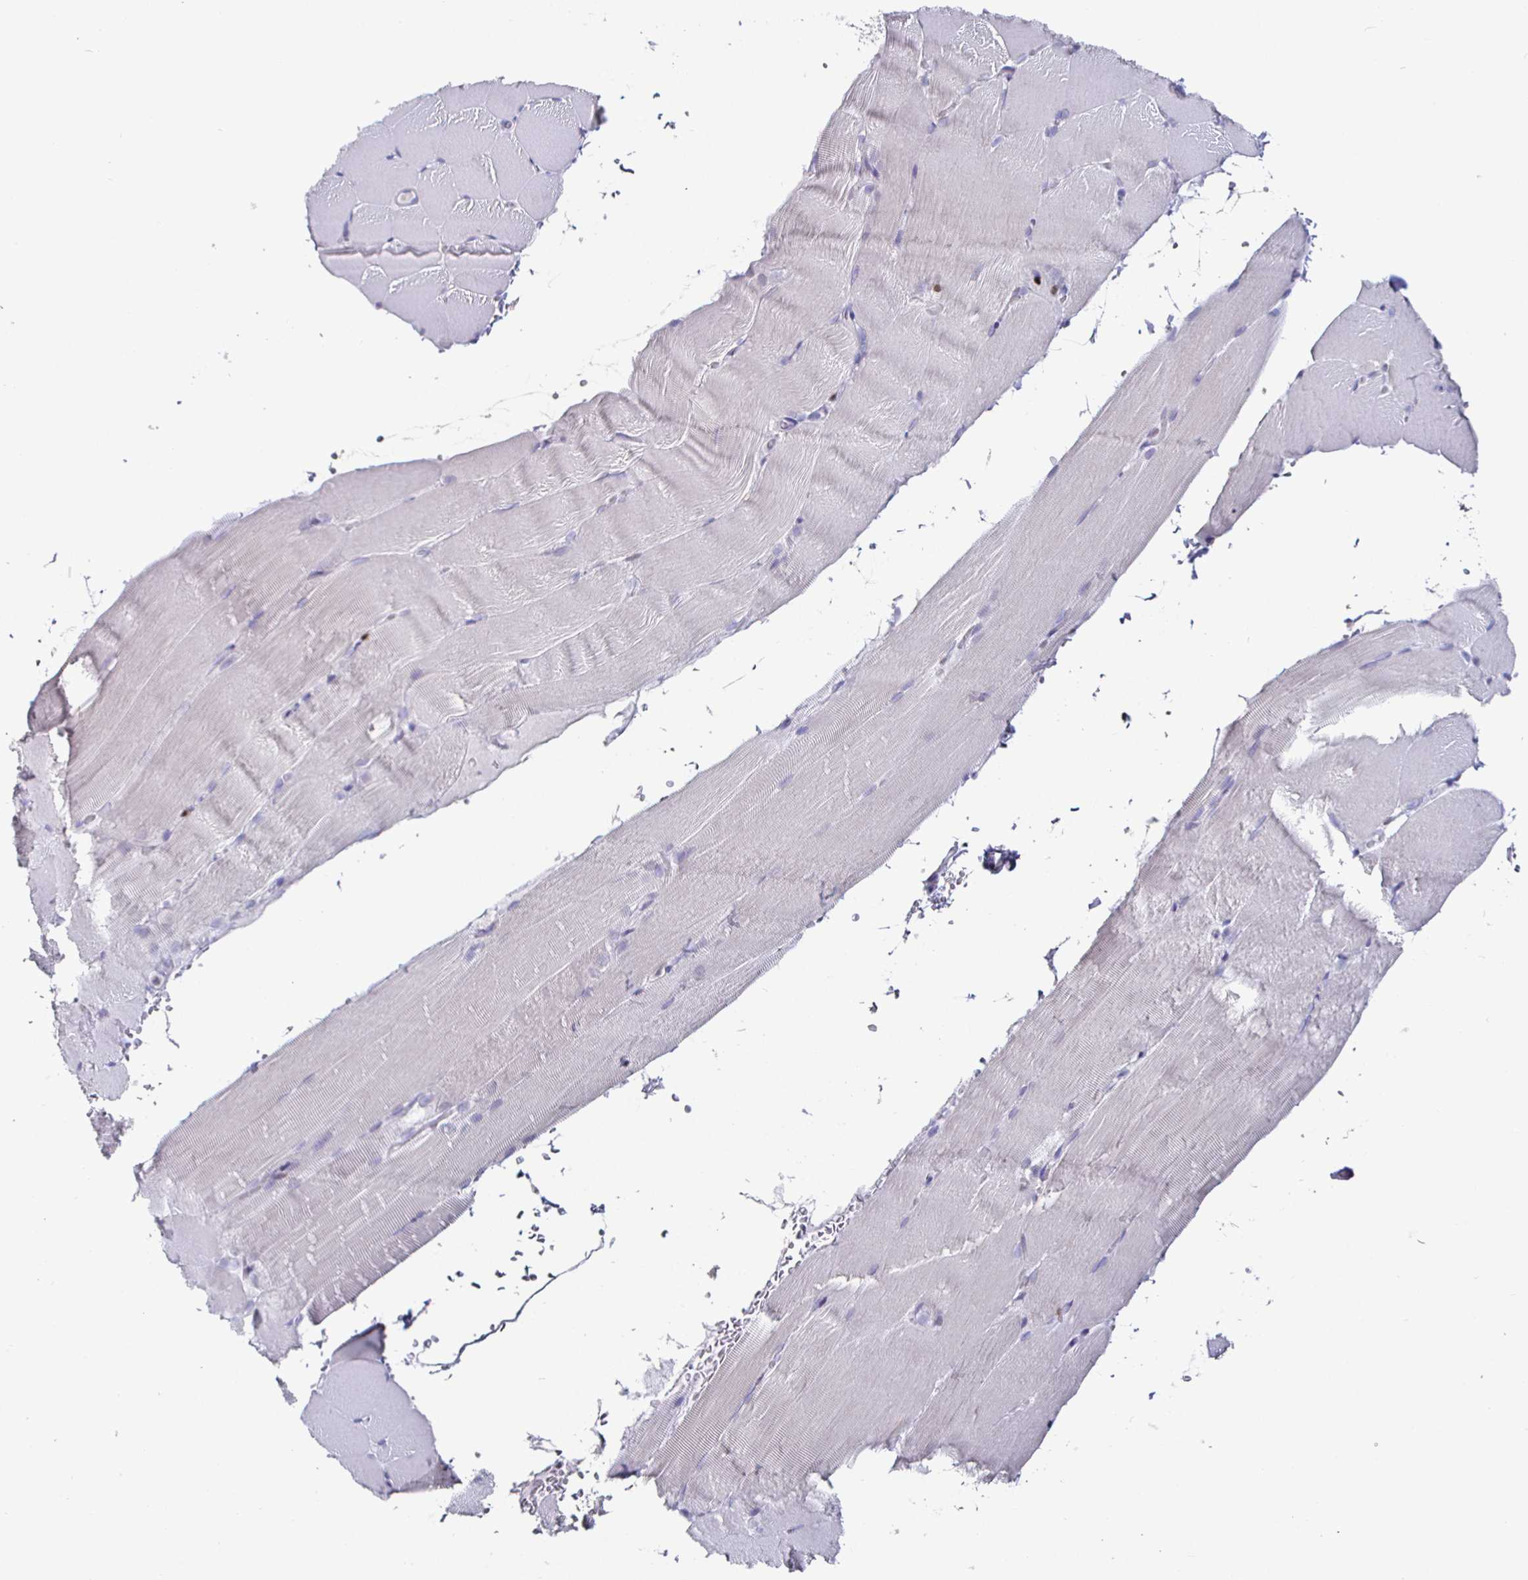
{"staining": {"intensity": "negative", "quantity": "none", "location": "none"}, "tissue": "skeletal muscle", "cell_type": "Myocytes", "image_type": "normal", "snomed": [{"axis": "morphology", "description": "Normal tissue, NOS"}, {"axis": "topography", "description": "Skeletal muscle"}], "caption": "Myocytes show no significant protein staining in unremarkable skeletal muscle.", "gene": "RUNX2", "patient": {"sex": "female", "age": 37}}